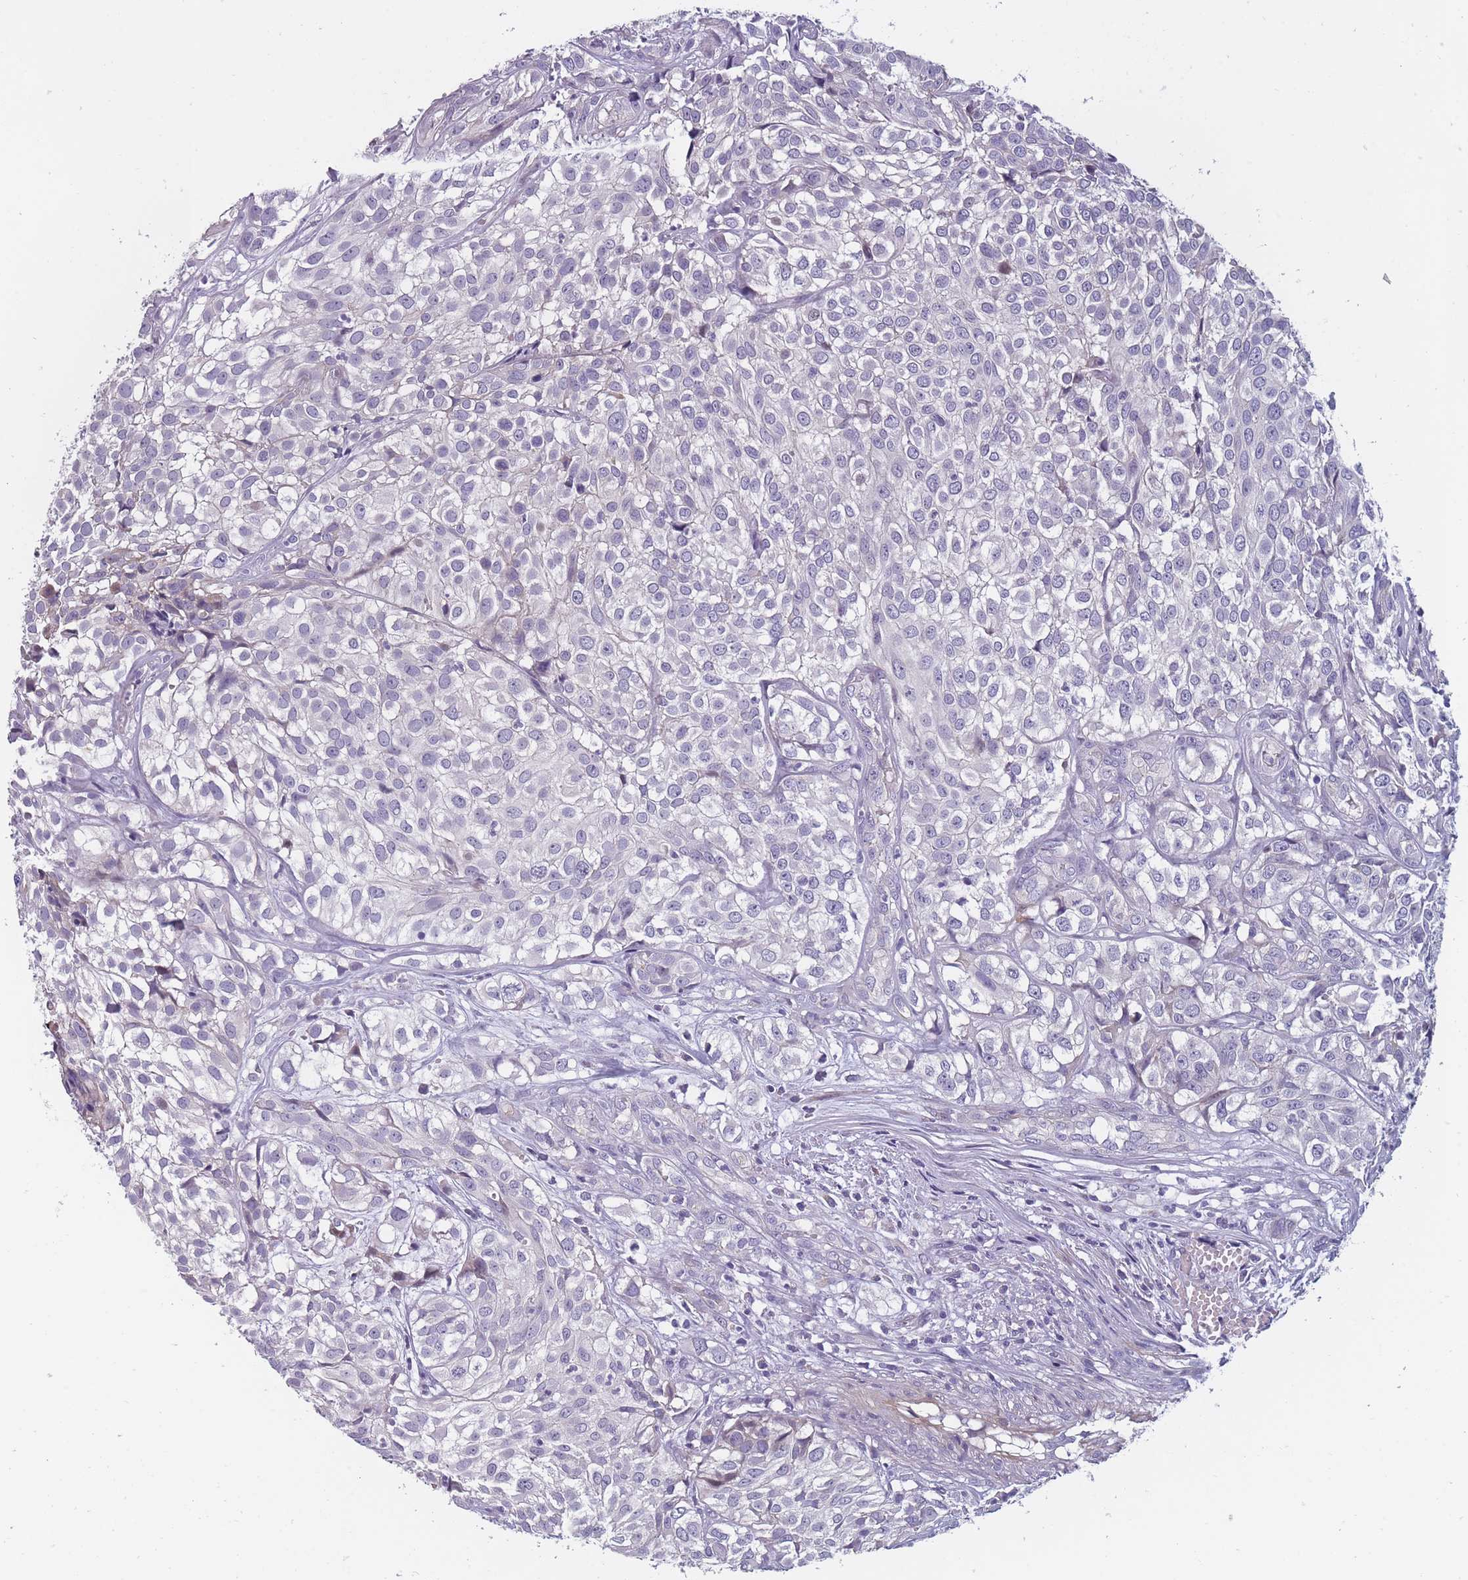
{"staining": {"intensity": "negative", "quantity": "none", "location": "none"}, "tissue": "urothelial cancer", "cell_type": "Tumor cells", "image_type": "cancer", "snomed": [{"axis": "morphology", "description": "Urothelial carcinoma, High grade"}, {"axis": "topography", "description": "Urinary bladder"}], "caption": "DAB immunohistochemical staining of urothelial cancer reveals no significant positivity in tumor cells.", "gene": "FAM83F", "patient": {"sex": "male", "age": 56}}